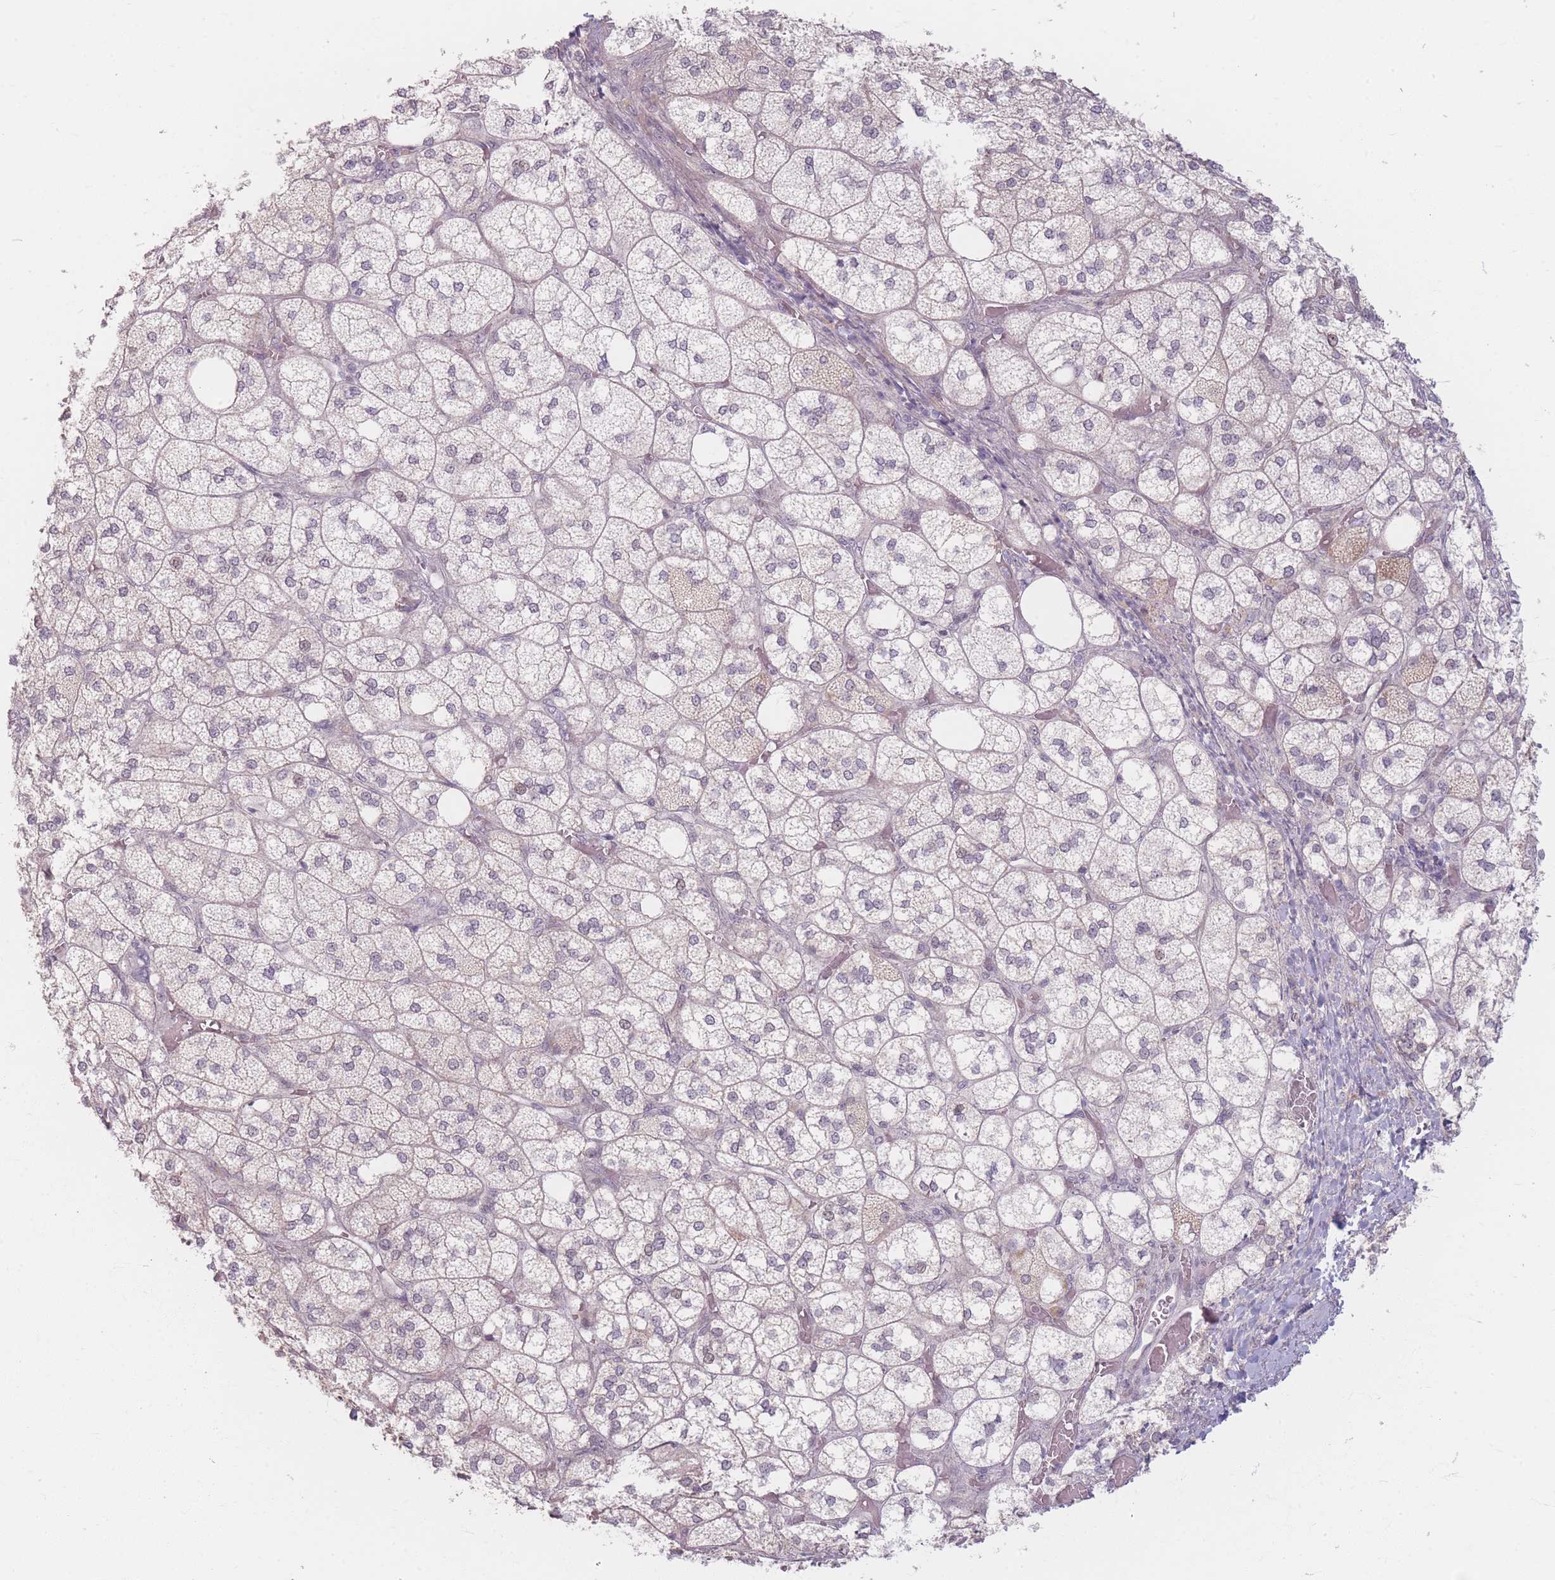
{"staining": {"intensity": "weak", "quantity": "25%-75%", "location": "cytoplasmic/membranous"}, "tissue": "adrenal gland", "cell_type": "Glandular cells", "image_type": "normal", "snomed": [{"axis": "morphology", "description": "Normal tissue, NOS"}, {"axis": "topography", "description": "Adrenal gland"}], "caption": "Weak cytoplasmic/membranous positivity for a protein is identified in approximately 25%-75% of glandular cells of normal adrenal gland using immunohistochemistry.", "gene": "GABRA6", "patient": {"sex": "male", "age": 61}}